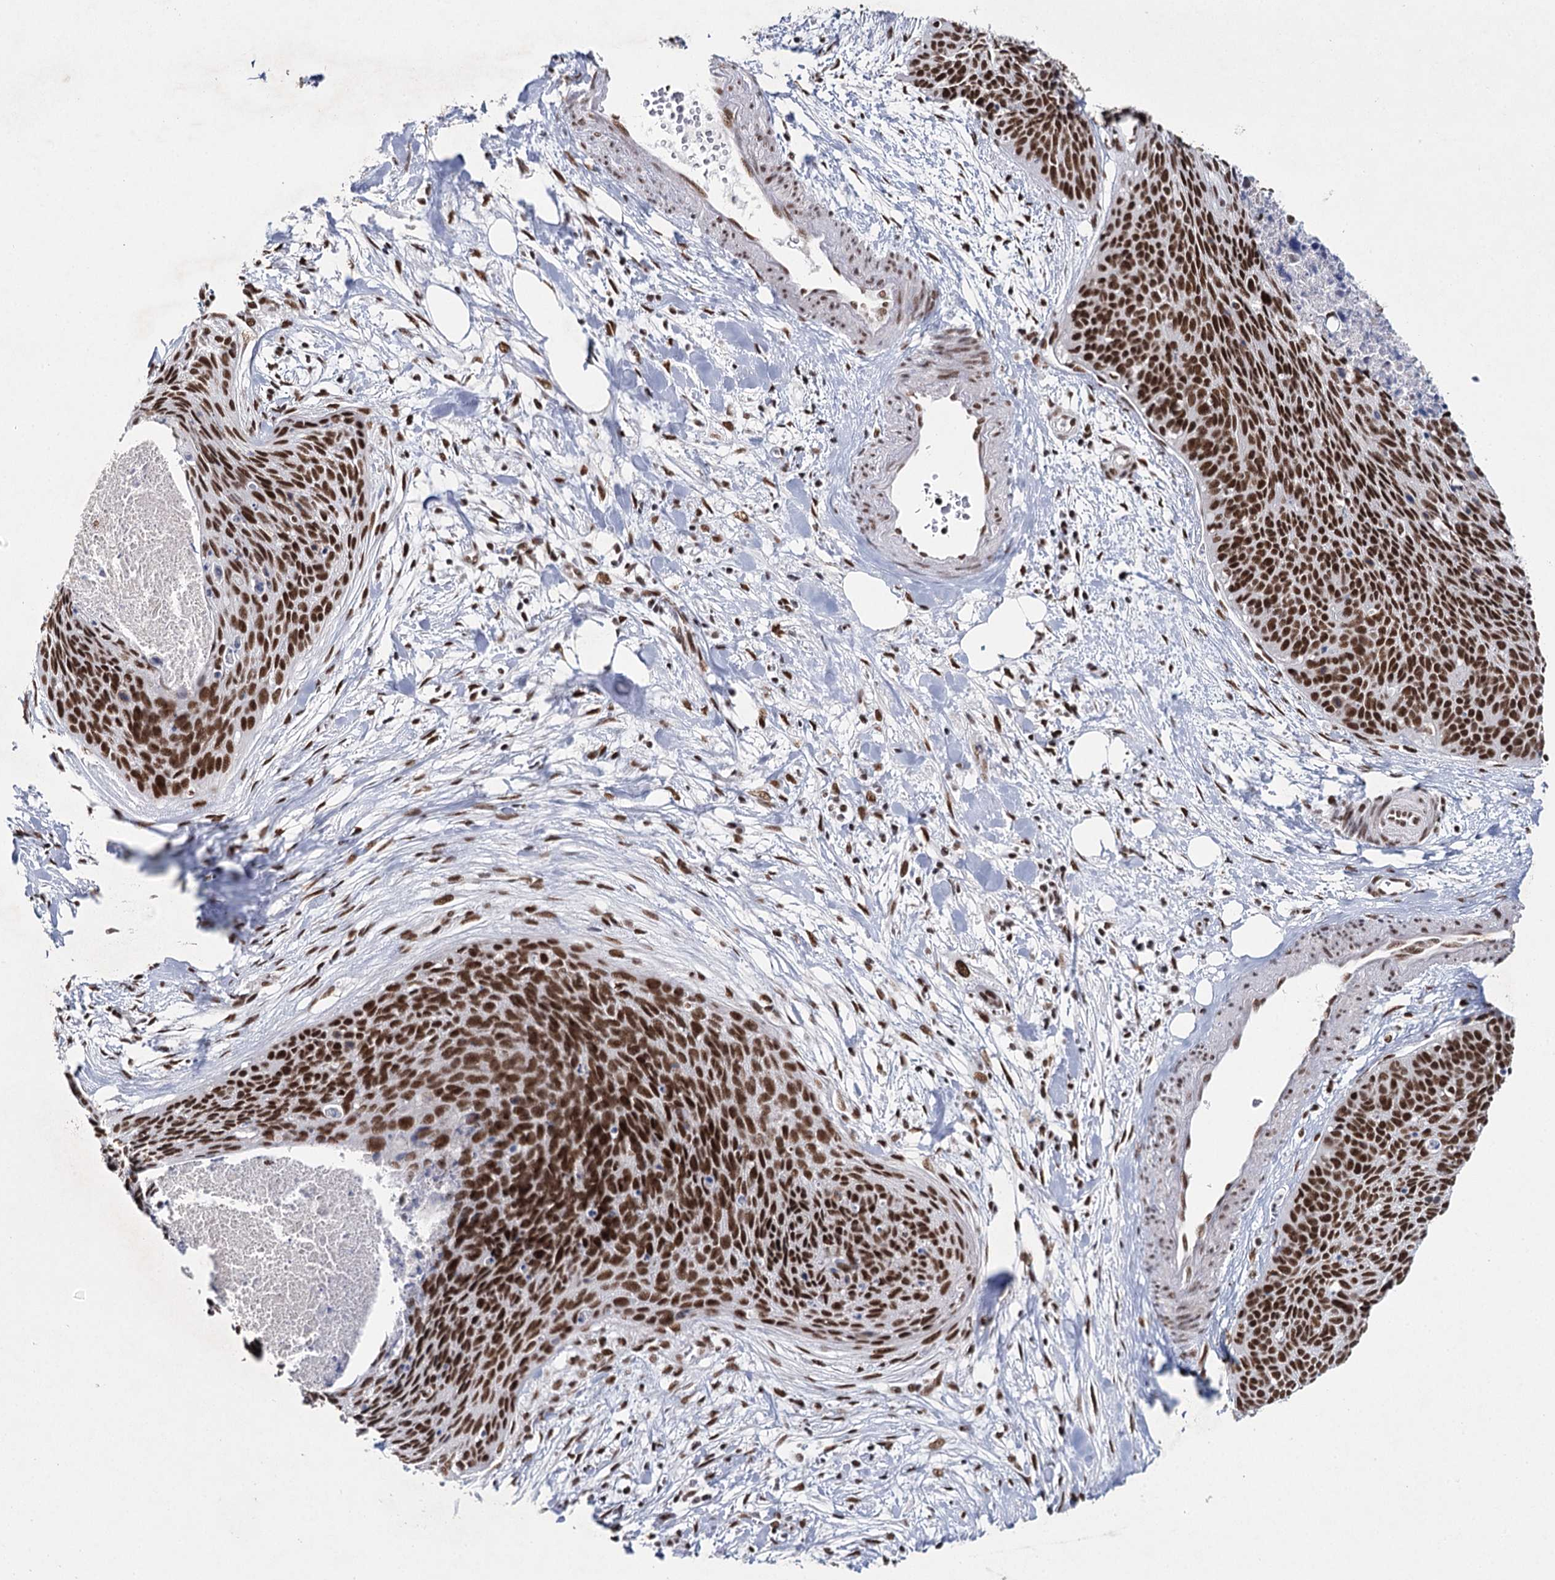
{"staining": {"intensity": "strong", "quantity": ">75%", "location": "nuclear"}, "tissue": "cervical cancer", "cell_type": "Tumor cells", "image_type": "cancer", "snomed": [{"axis": "morphology", "description": "Squamous cell carcinoma, NOS"}, {"axis": "topography", "description": "Cervix"}], "caption": "Immunohistochemical staining of cervical cancer (squamous cell carcinoma) displays high levels of strong nuclear protein positivity in approximately >75% of tumor cells.", "gene": "SCAF8", "patient": {"sex": "female", "age": 55}}